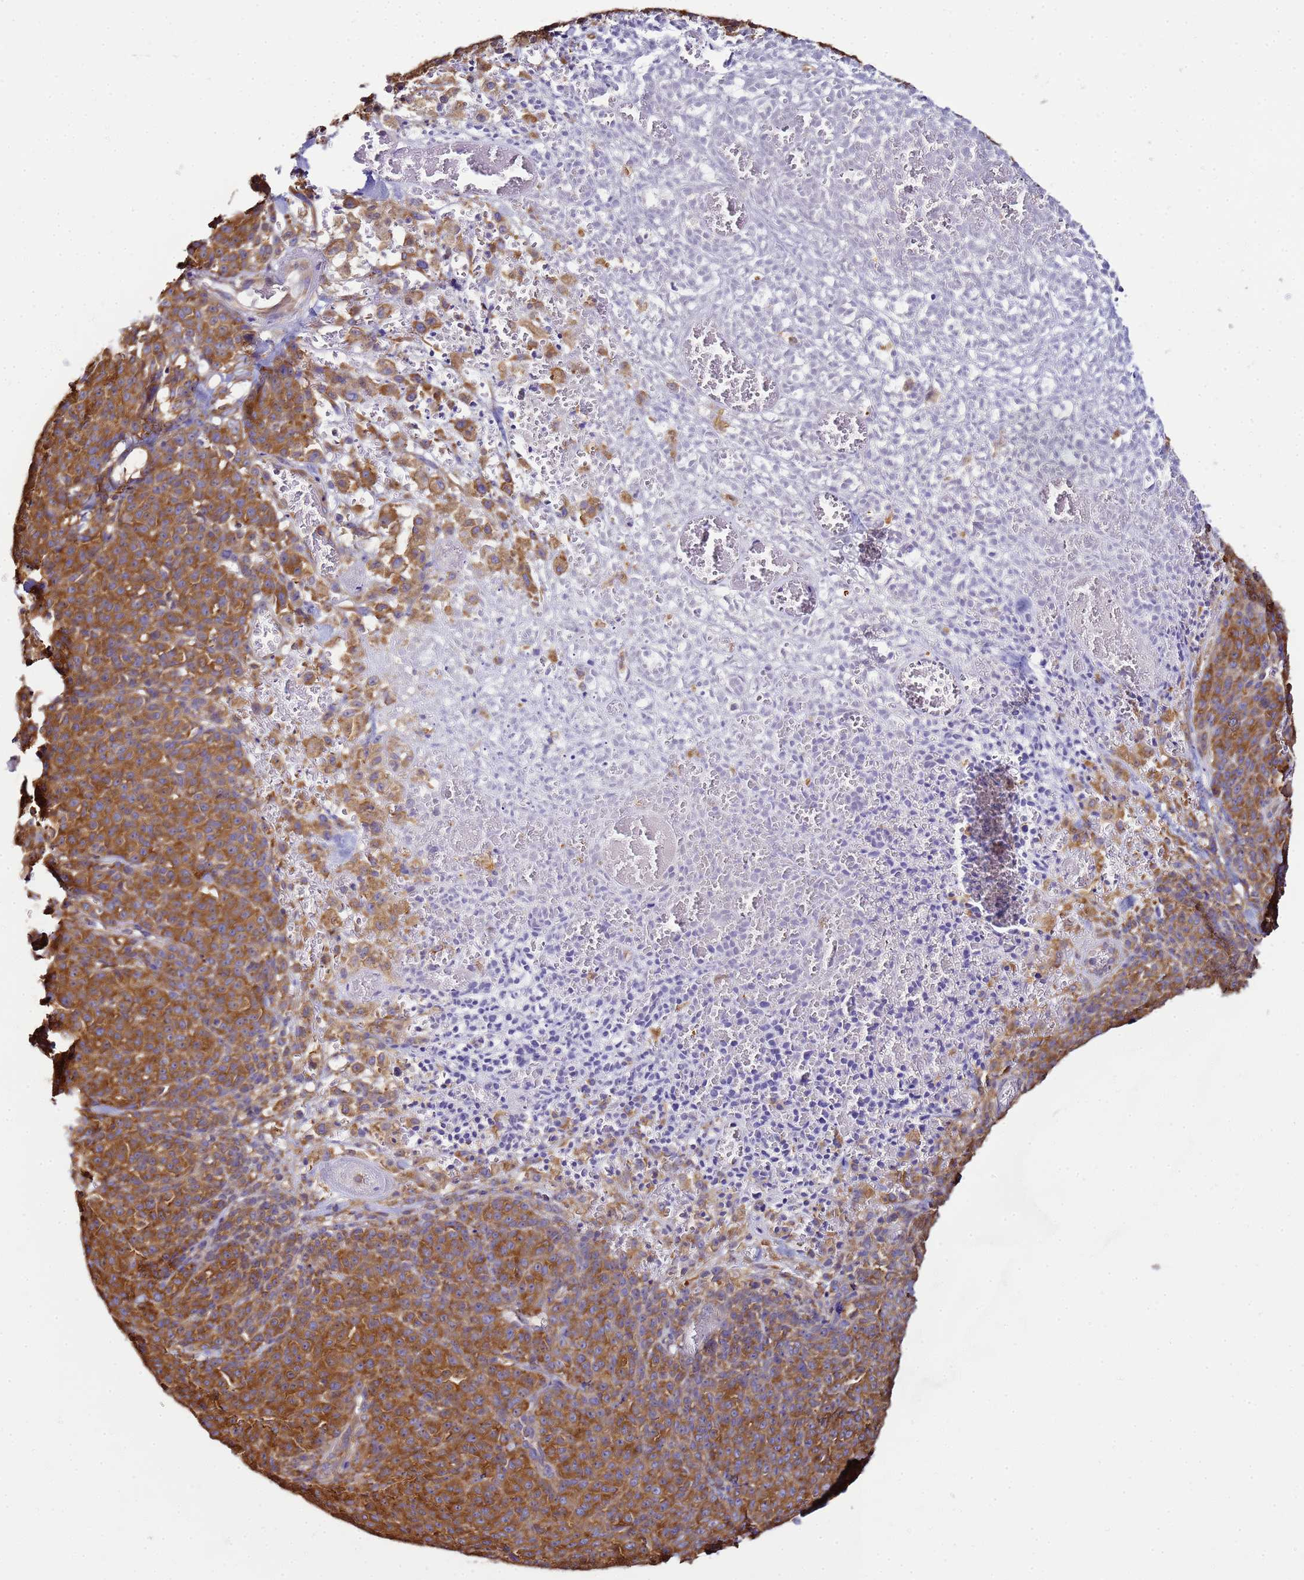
{"staining": {"intensity": "moderate", "quantity": ">75%", "location": "cytoplasmic/membranous"}, "tissue": "melanoma", "cell_type": "Tumor cells", "image_type": "cancer", "snomed": [{"axis": "morphology", "description": "Normal tissue, NOS"}, {"axis": "morphology", "description": "Malignant melanoma, NOS"}, {"axis": "topography", "description": "Skin"}], "caption": "An IHC image of tumor tissue is shown. Protein staining in brown shows moderate cytoplasmic/membranous positivity in melanoma within tumor cells.", "gene": "NARS1", "patient": {"sex": "female", "age": 34}}